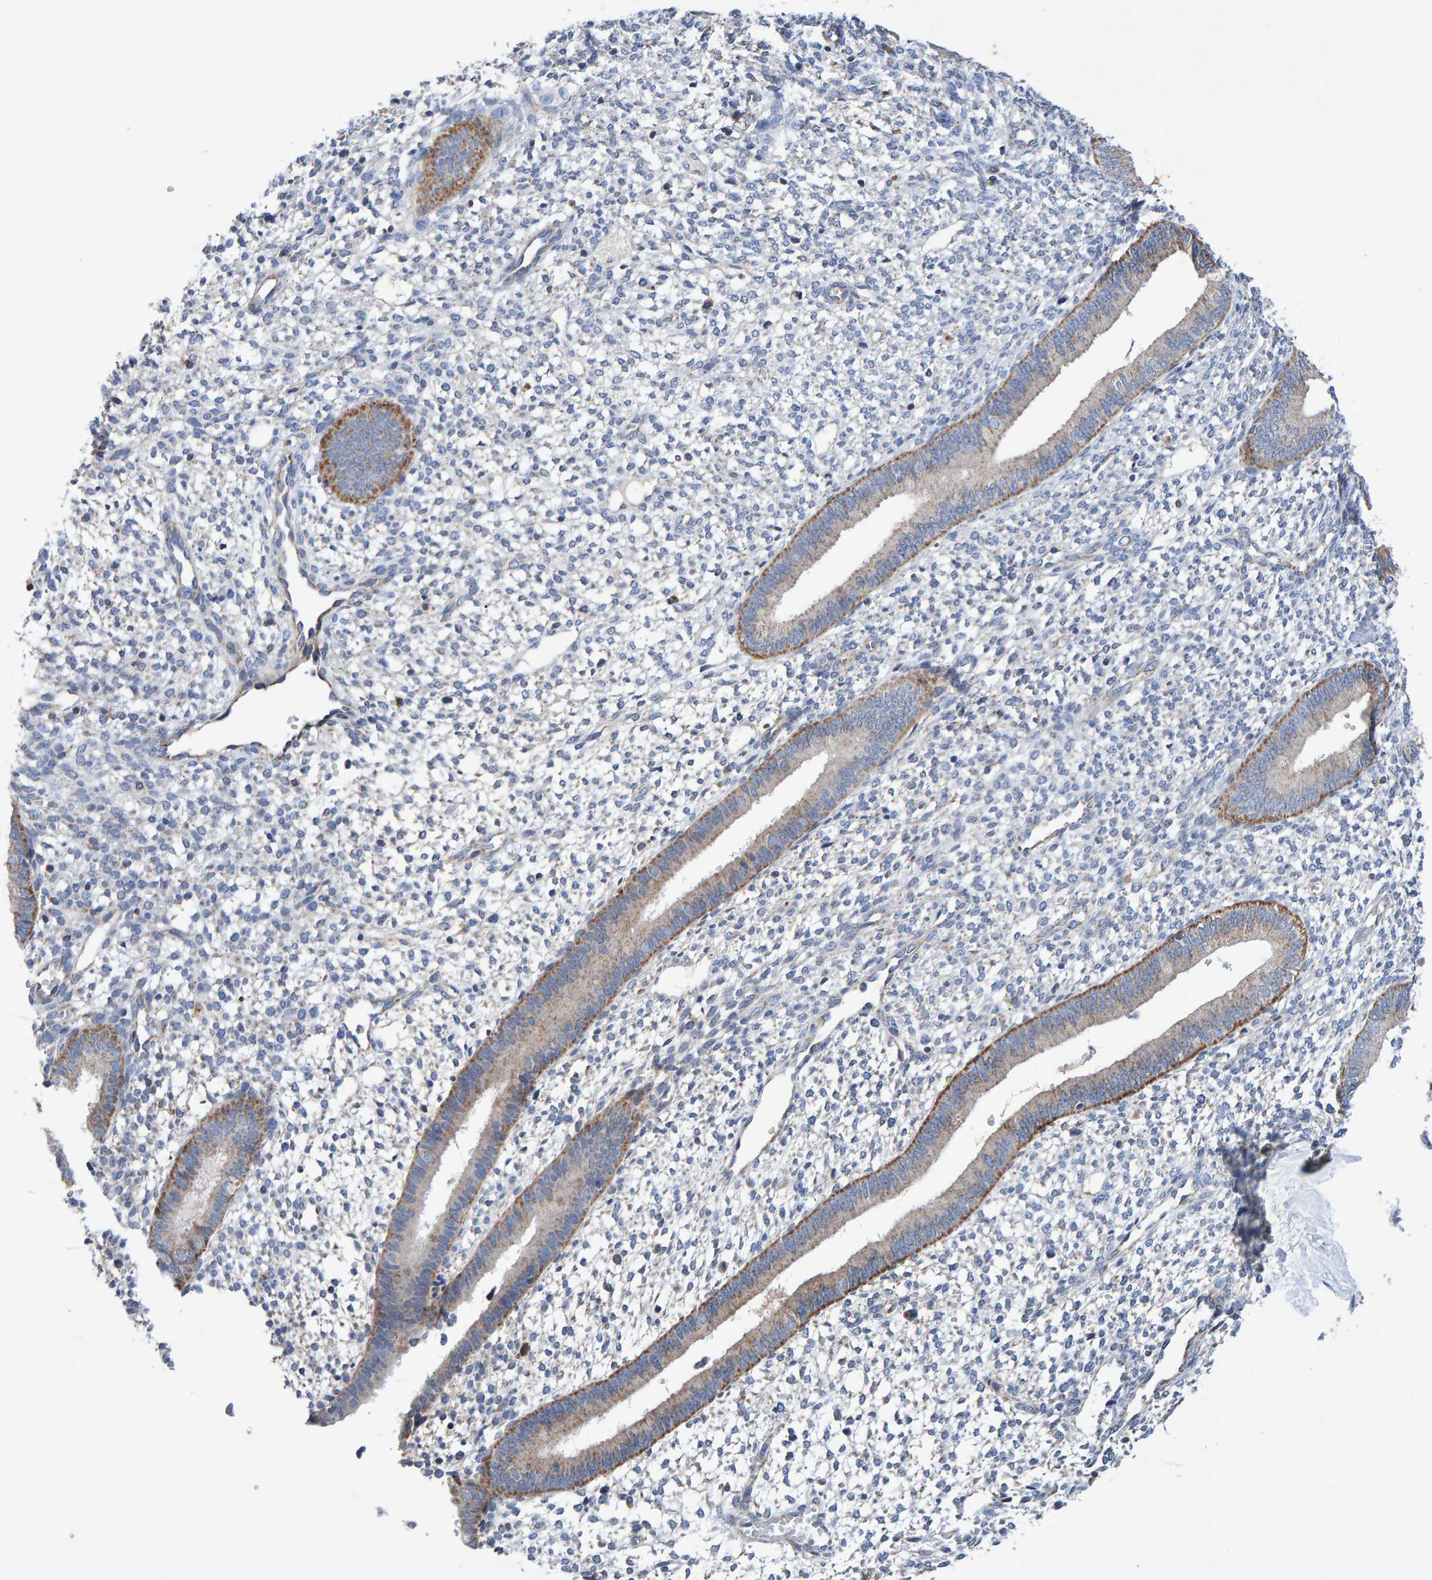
{"staining": {"intensity": "negative", "quantity": "none", "location": "none"}, "tissue": "endometrium", "cell_type": "Cells in endometrial stroma", "image_type": "normal", "snomed": [{"axis": "morphology", "description": "Normal tissue, NOS"}, {"axis": "topography", "description": "Endometrium"}], "caption": "There is no significant expression in cells in endometrial stroma of endometrium.", "gene": "EFR3A", "patient": {"sex": "female", "age": 46}}